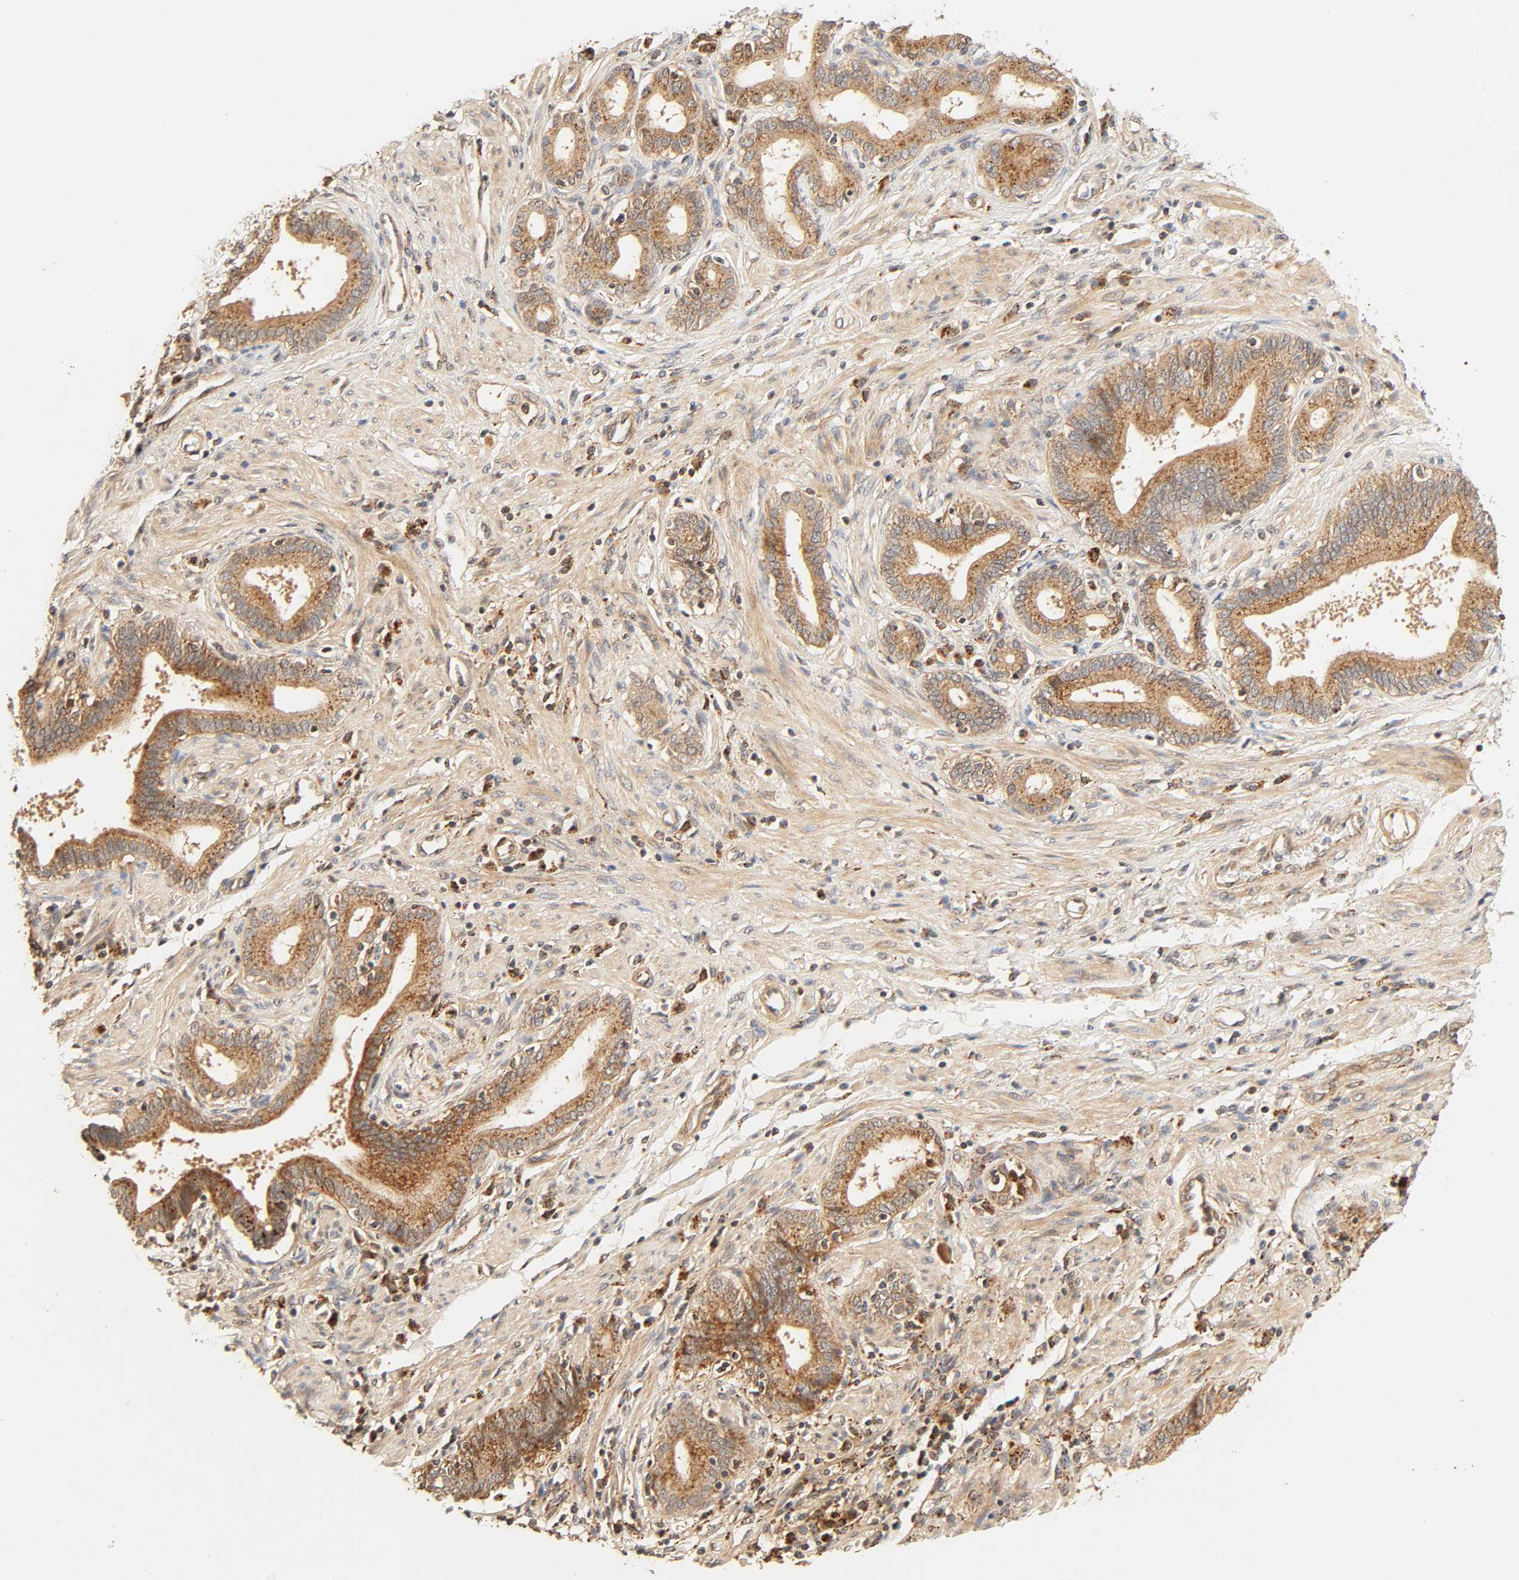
{"staining": {"intensity": "strong", "quantity": ">75%", "location": "cytoplasmic/membranous"}, "tissue": "pancreatic cancer", "cell_type": "Tumor cells", "image_type": "cancer", "snomed": [{"axis": "morphology", "description": "Adenocarcinoma, NOS"}, {"axis": "topography", "description": "Pancreas"}], "caption": "Approximately >75% of tumor cells in human pancreatic cancer reveal strong cytoplasmic/membranous protein staining as visualized by brown immunohistochemical staining.", "gene": "MAPK6", "patient": {"sex": "female", "age": 48}}